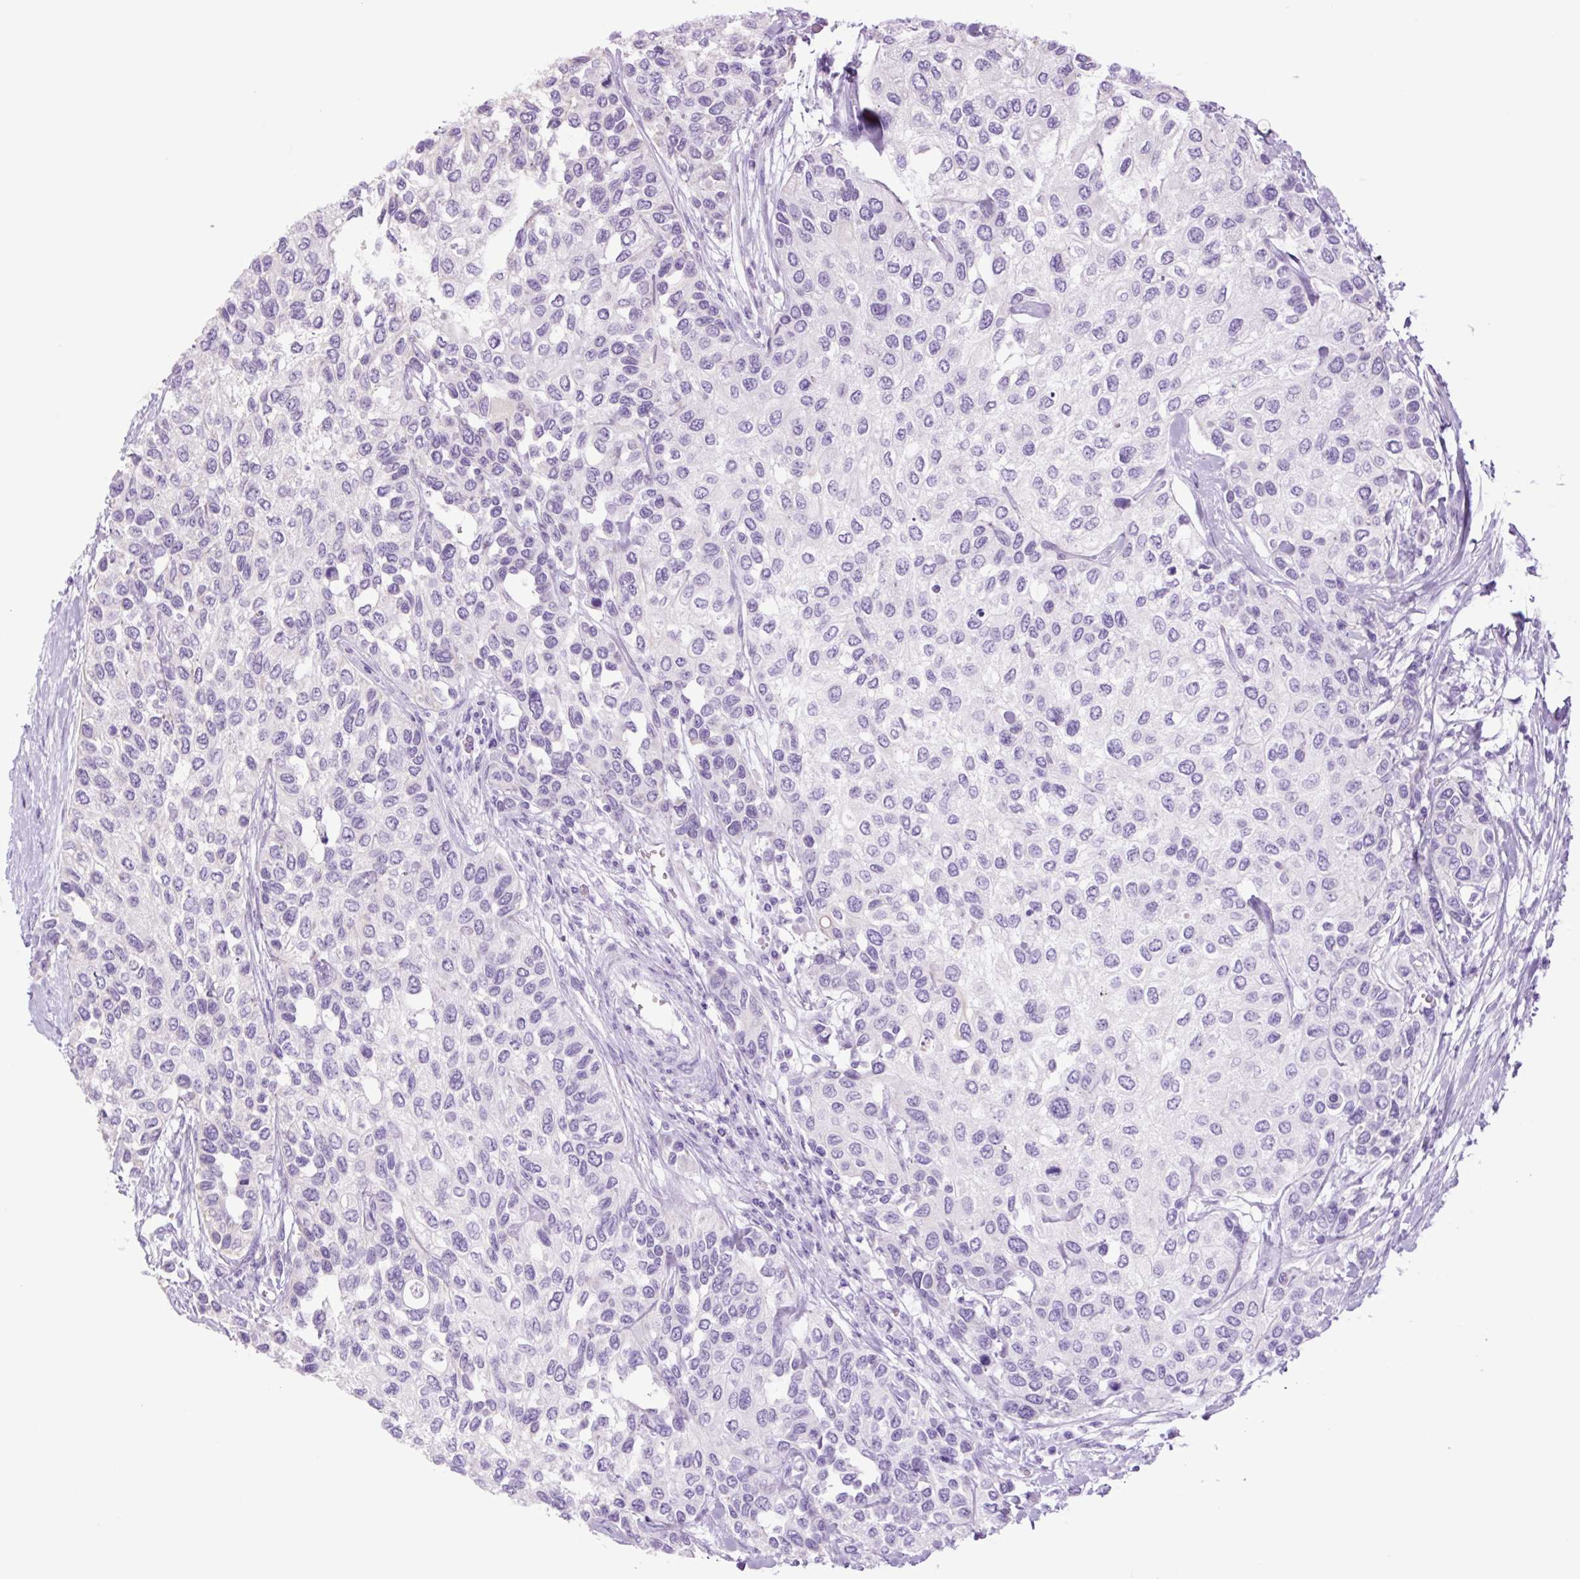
{"staining": {"intensity": "negative", "quantity": "none", "location": "none"}, "tissue": "urothelial cancer", "cell_type": "Tumor cells", "image_type": "cancer", "snomed": [{"axis": "morphology", "description": "Normal tissue, NOS"}, {"axis": "morphology", "description": "Urothelial carcinoma, High grade"}, {"axis": "topography", "description": "Vascular tissue"}, {"axis": "topography", "description": "Urinary bladder"}], "caption": "Urothelial cancer was stained to show a protein in brown. There is no significant expression in tumor cells.", "gene": "TFF2", "patient": {"sex": "female", "age": 56}}